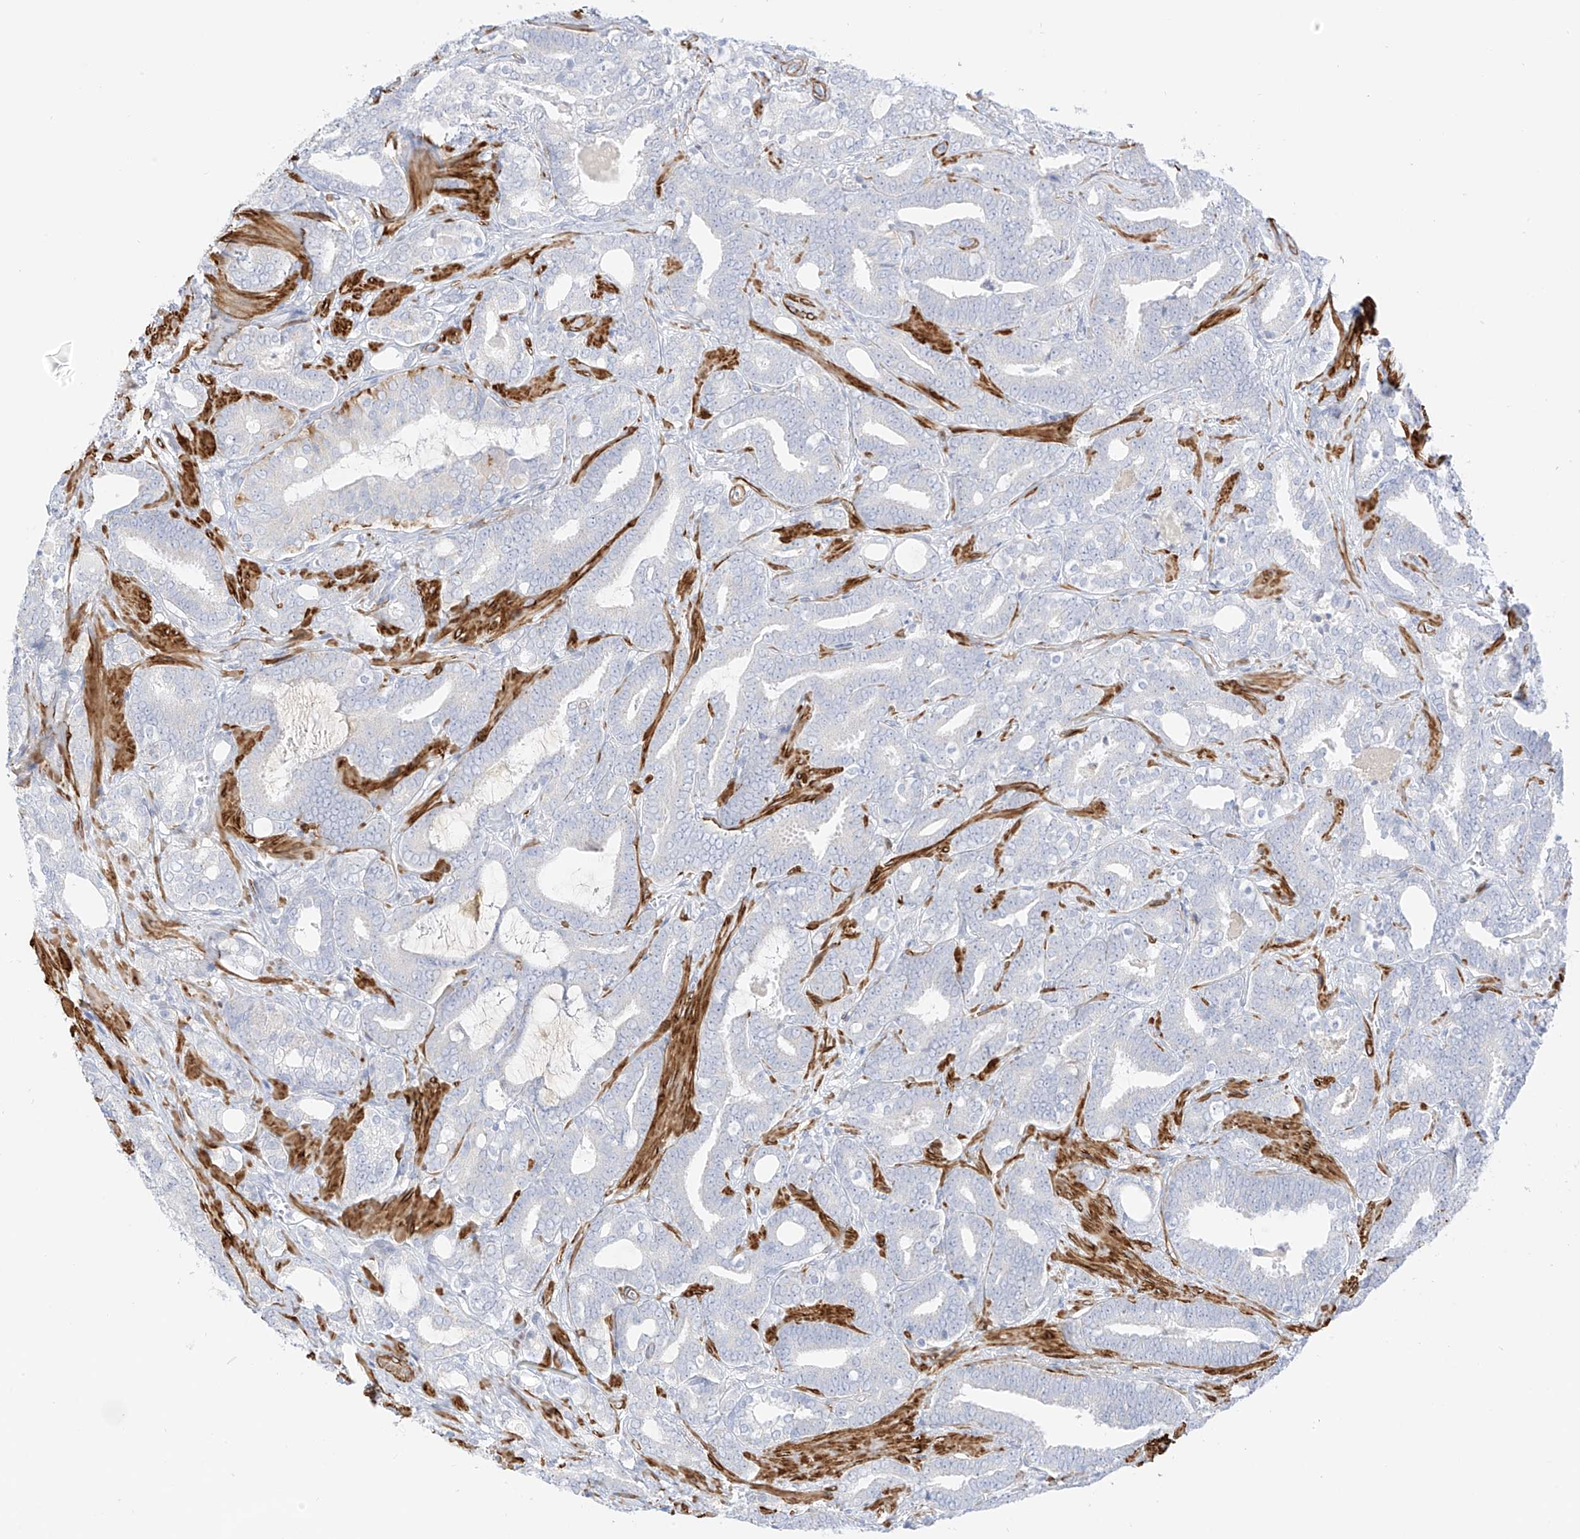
{"staining": {"intensity": "negative", "quantity": "none", "location": "none"}, "tissue": "prostate cancer", "cell_type": "Tumor cells", "image_type": "cancer", "snomed": [{"axis": "morphology", "description": "Adenocarcinoma, High grade"}, {"axis": "topography", "description": "Prostate and seminal vesicle, NOS"}], "caption": "Immunohistochemical staining of prostate cancer demonstrates no significant expression in tumor cells.", "gene": "ST3GAL5", "patient": {"sex": "male", "age": 67}}